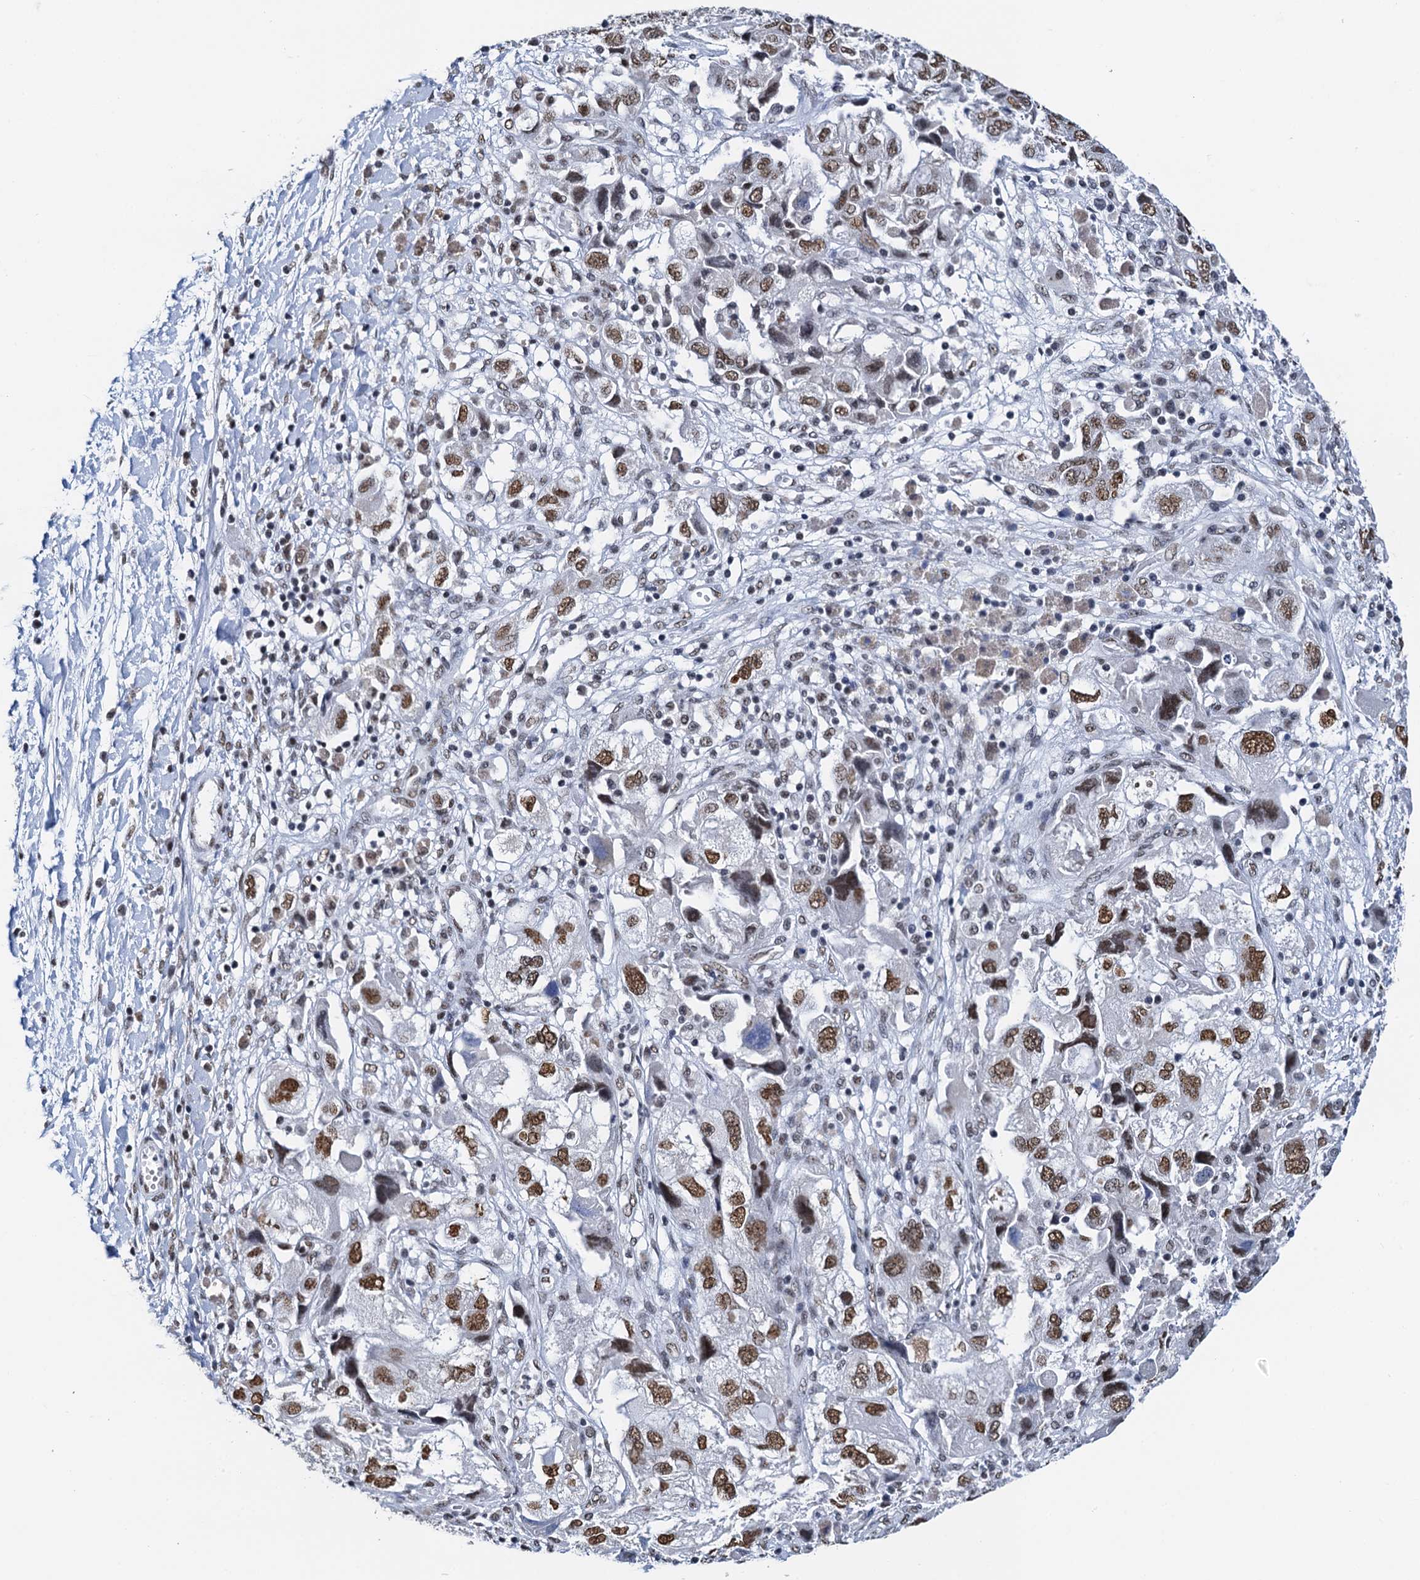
{"staining": {"intensity": "moderate", "quantity": ">75%", "location": "nuclear"}, "tissue": "ovarian cancer", "cell_type": "Tumor cells", "image_type": "cancer", "snomed": [{"axis": "morphology", "description": "Carcinoma, NOS"}, {"axis": "morphology", "description": "Cystadenocarcinoma, serous, NOS"}, {"axis": "topography", "description": "Ovary"}], "caption": "Human carcinoma (ovarian) stained with a protein marker displays moderate staining in tumor cells.", "gene": "SLTM", "patient": {"sex": "female", "age": 69}}